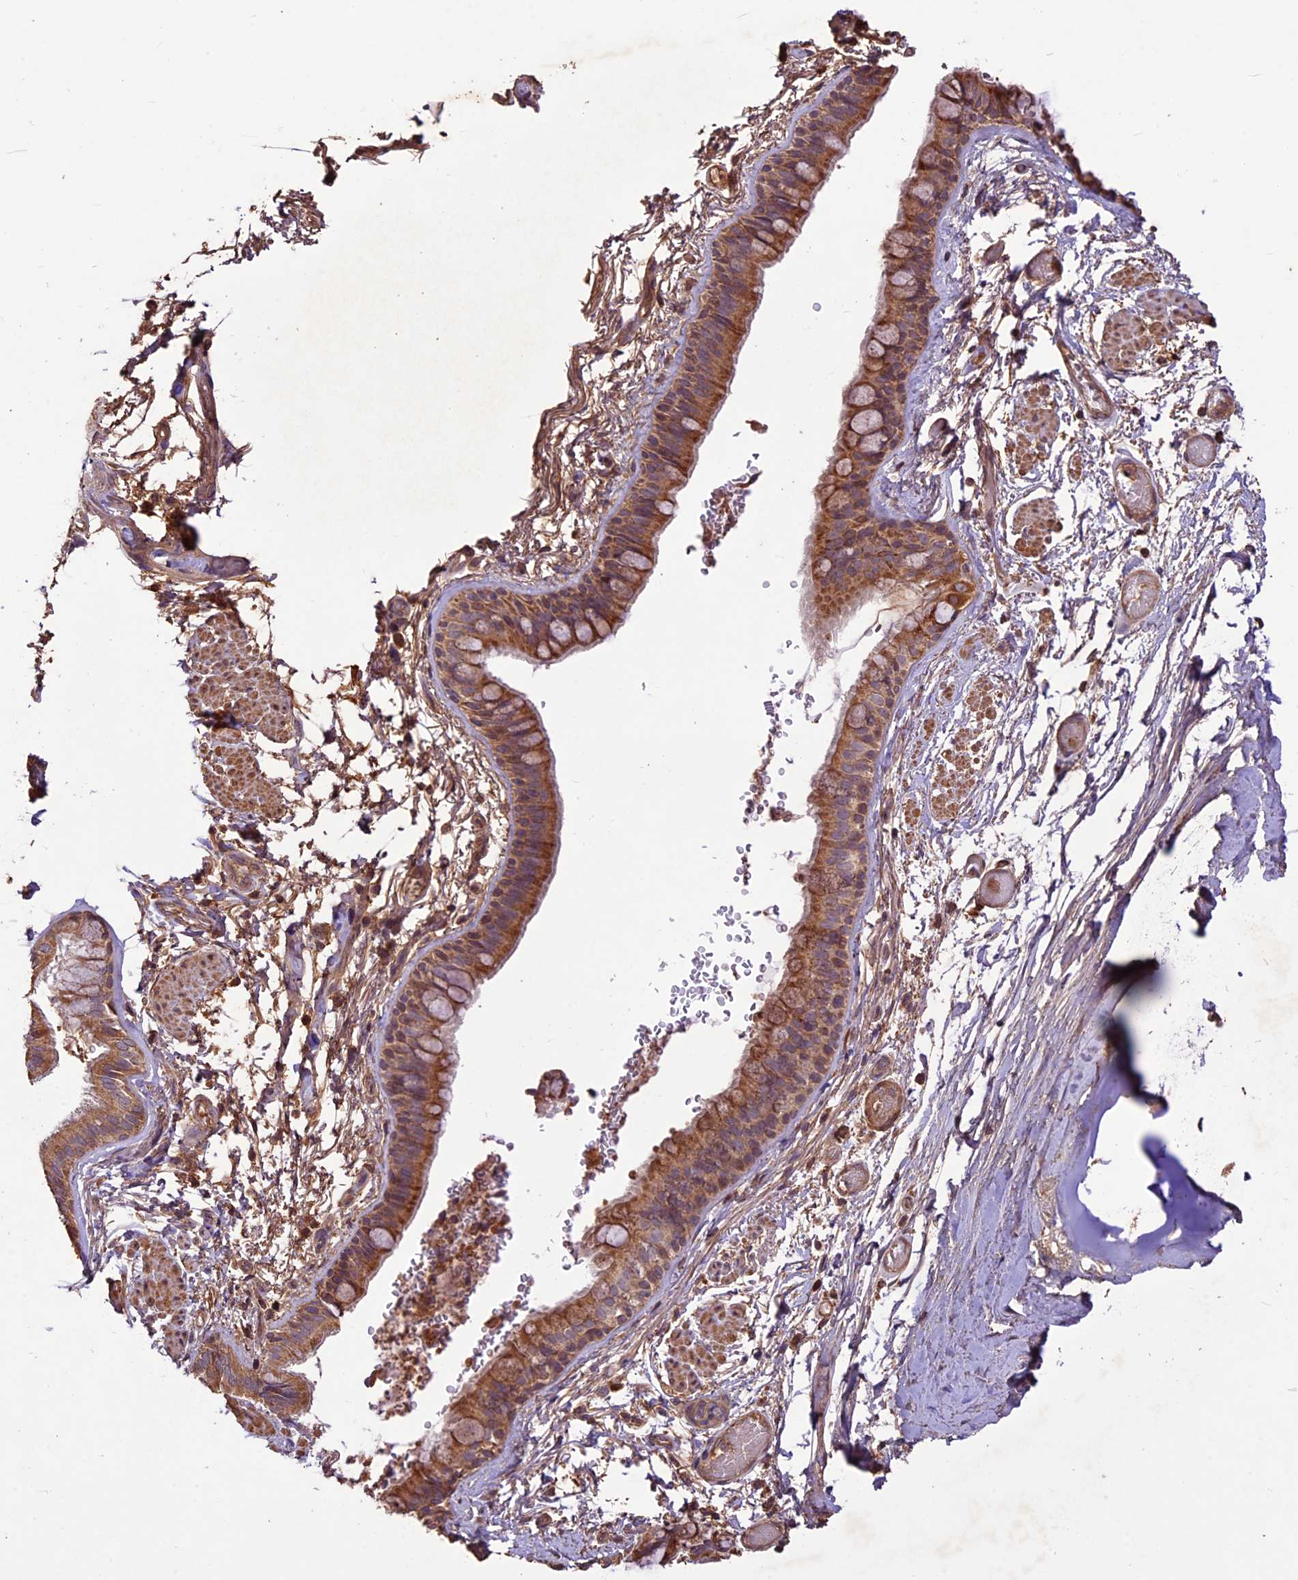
{"staining": {"intensity": "moderate", "quantity": ">75%", "location": "cytoplasmic/membranous"}, "tissue": "bronchus", "cell_type": "Respiratory epithelial cells", "image_type": "normal", "snomed": [{"axis": "morphology", "description": "Normal tissue, NOS"}, {"axis": "topography", "description": "Cartilage tissue"}], "caption": "Immunohistochemical staining of normal human bronchus displays medium levels of moderate cytoplasmic/membranous expression in approximately >75% of respiratory epithelial cells. (DAB = brown stain, brightfield microscopy at high magnification).", "gene": "CRLF1", "patient": {"sex": "male", "age": 63}}